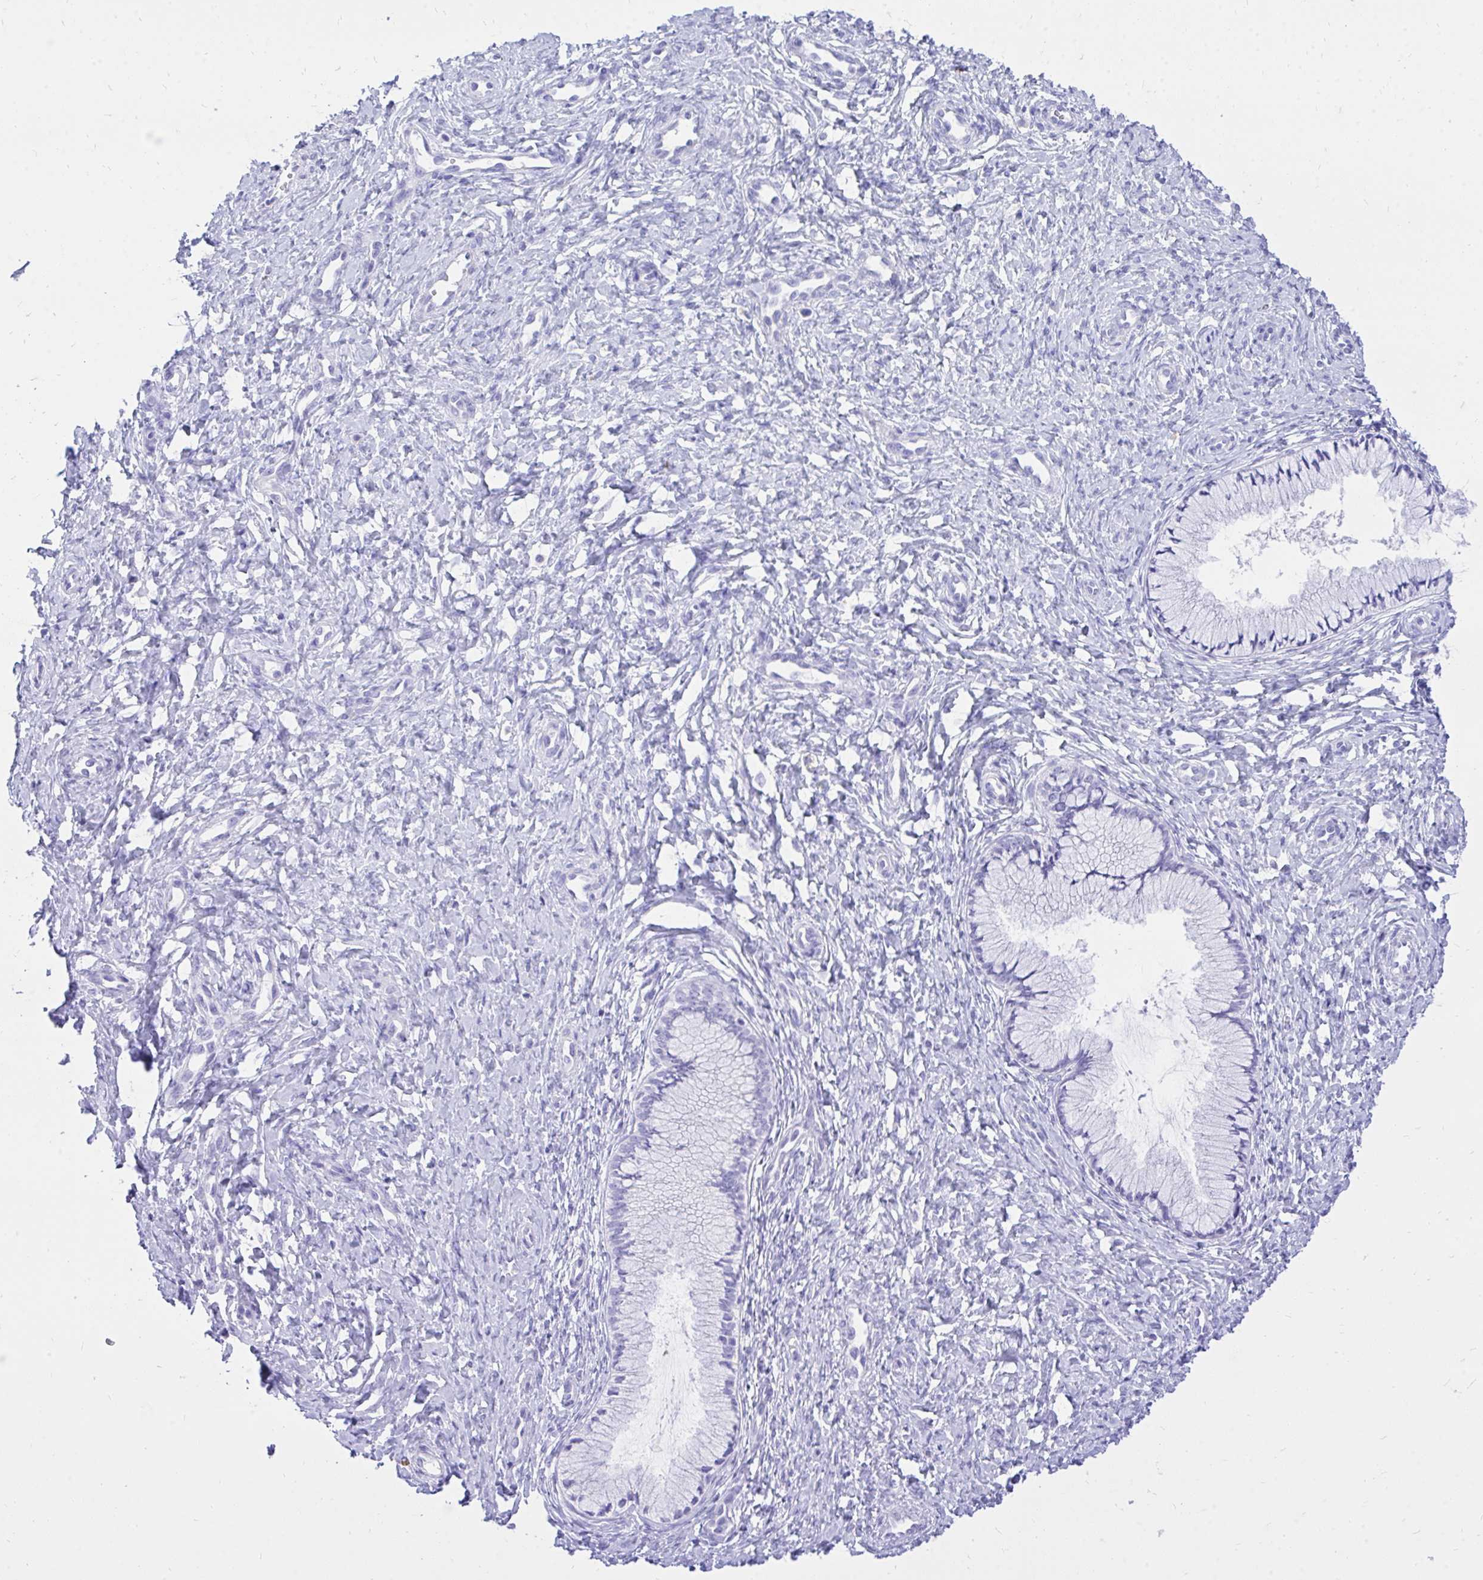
{"staining": {"intensity": "negative", "quantity": "none", "location": "none"}, "tissue": "cervix", "cell_type": "Glandular cells", "image_type": "normal", "snomed": [{"axis": "morphology", "description": "Normal tissue, NOS"}, {"axis": "topography", "description": "Cervix"}], "caption": "IHC of unremarkable human cervix reveals no staining in glandular cells. (DAB immunohistochemistry, high magnification).", "gene": "MON1A", "patient": {"sex": "female", "age": 37}}